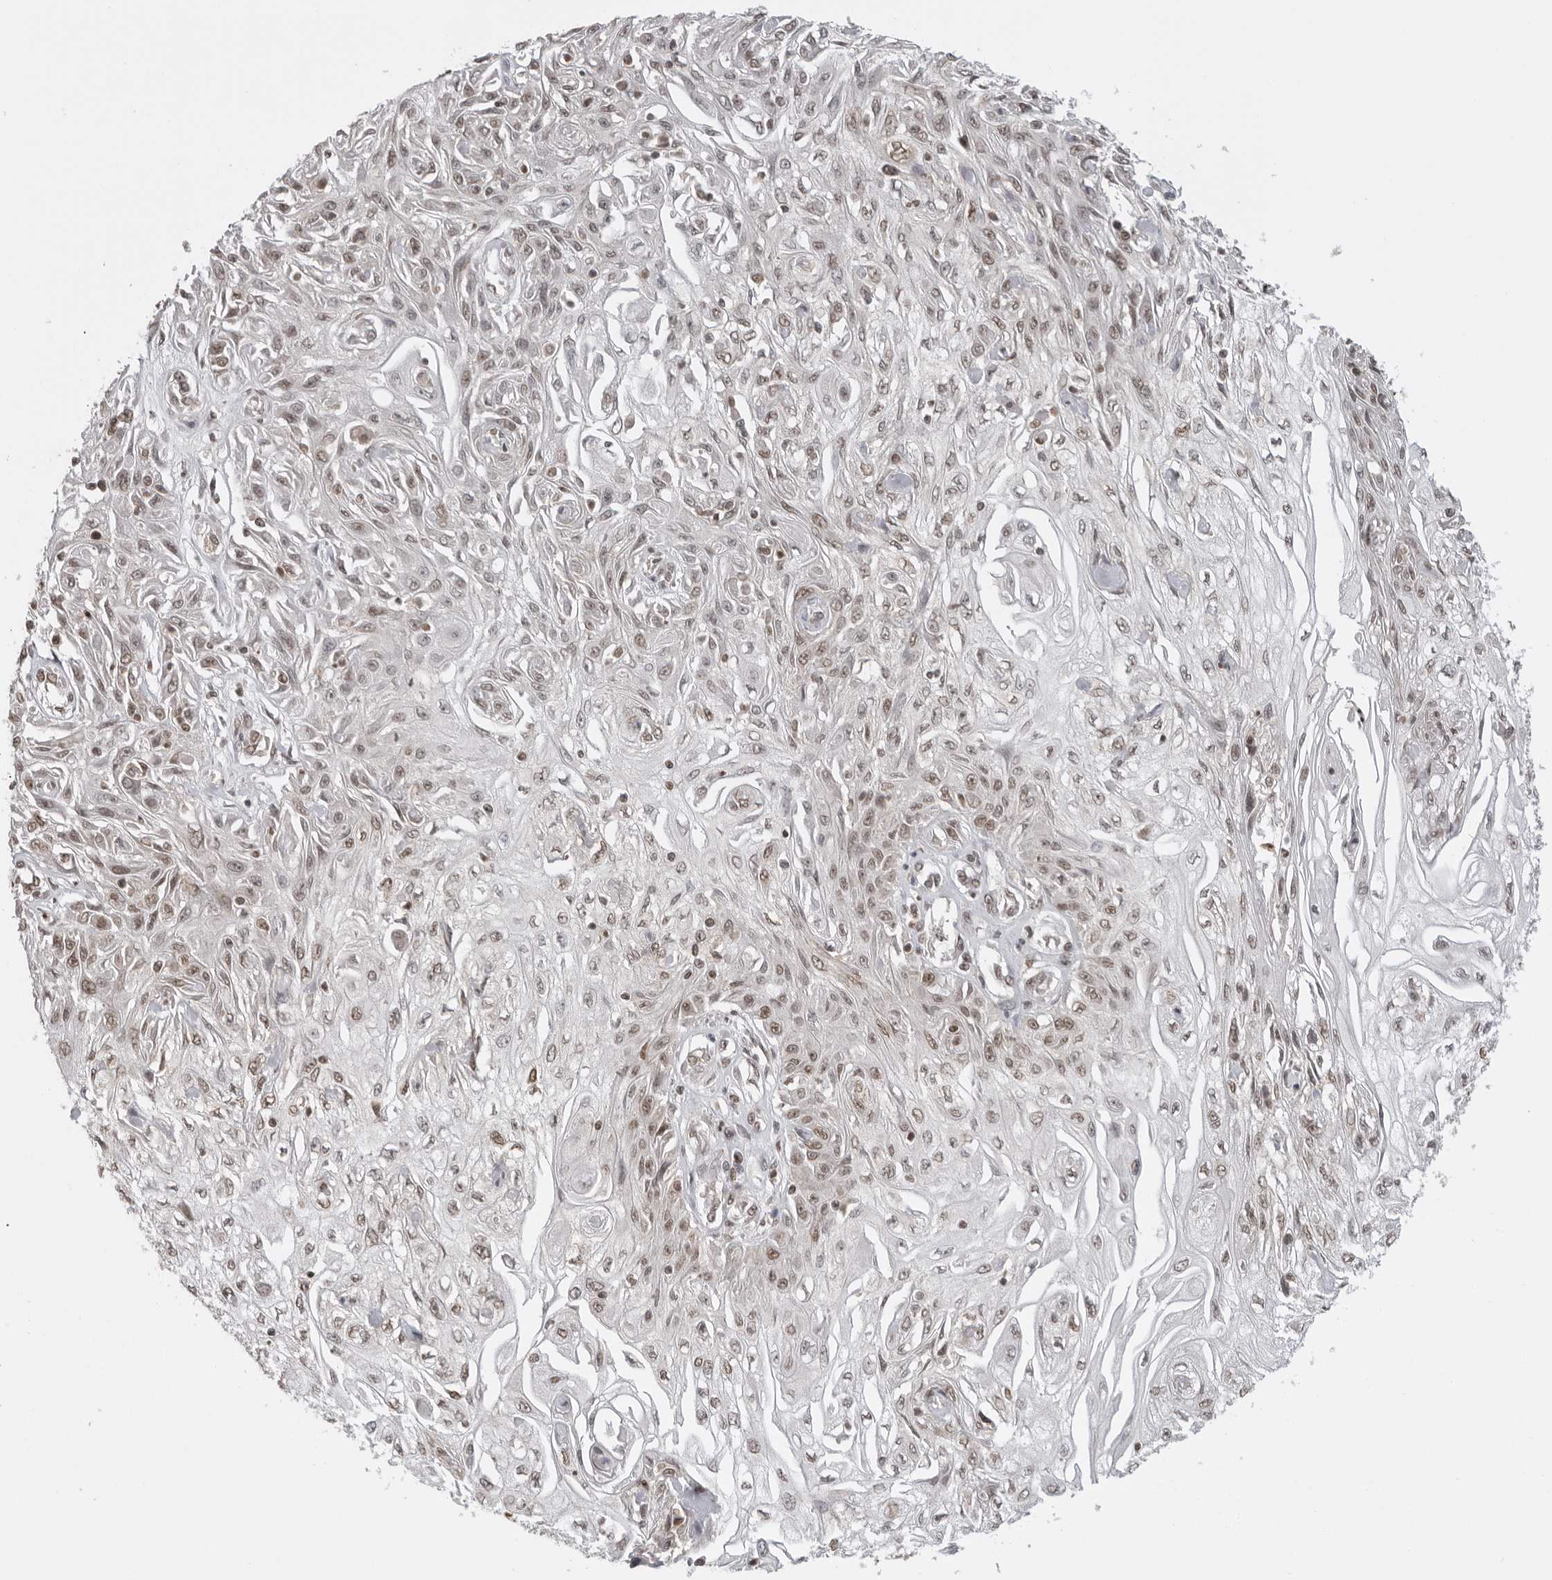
{"staining": {"intensity": "moderate", "quantity": ">75%", "location": "nuclear"}, "tissue": "skin cancer", "cell_type": "Tumor cells", "image_type": "cancer", "snomed": [{"axis": "morphology", "description": "Squamous cell carcinoma, NOS"}, {"axis": "morphology", "description": "Squamous cell carcinoma, metastatic, NOS"}, {"axis": "topography", "description": "Skin"}, {"axis": "topography", "description": "Lymph node"}], "caption": "A micrograph showing moderate nuclear expression in approximately >75% of tumor cells in squamous cell carcinoma (skin), as visualized by brown immunohistochemical staining.", "gene": "RPA2", "patient": {"sex": "male", "age": 75}}